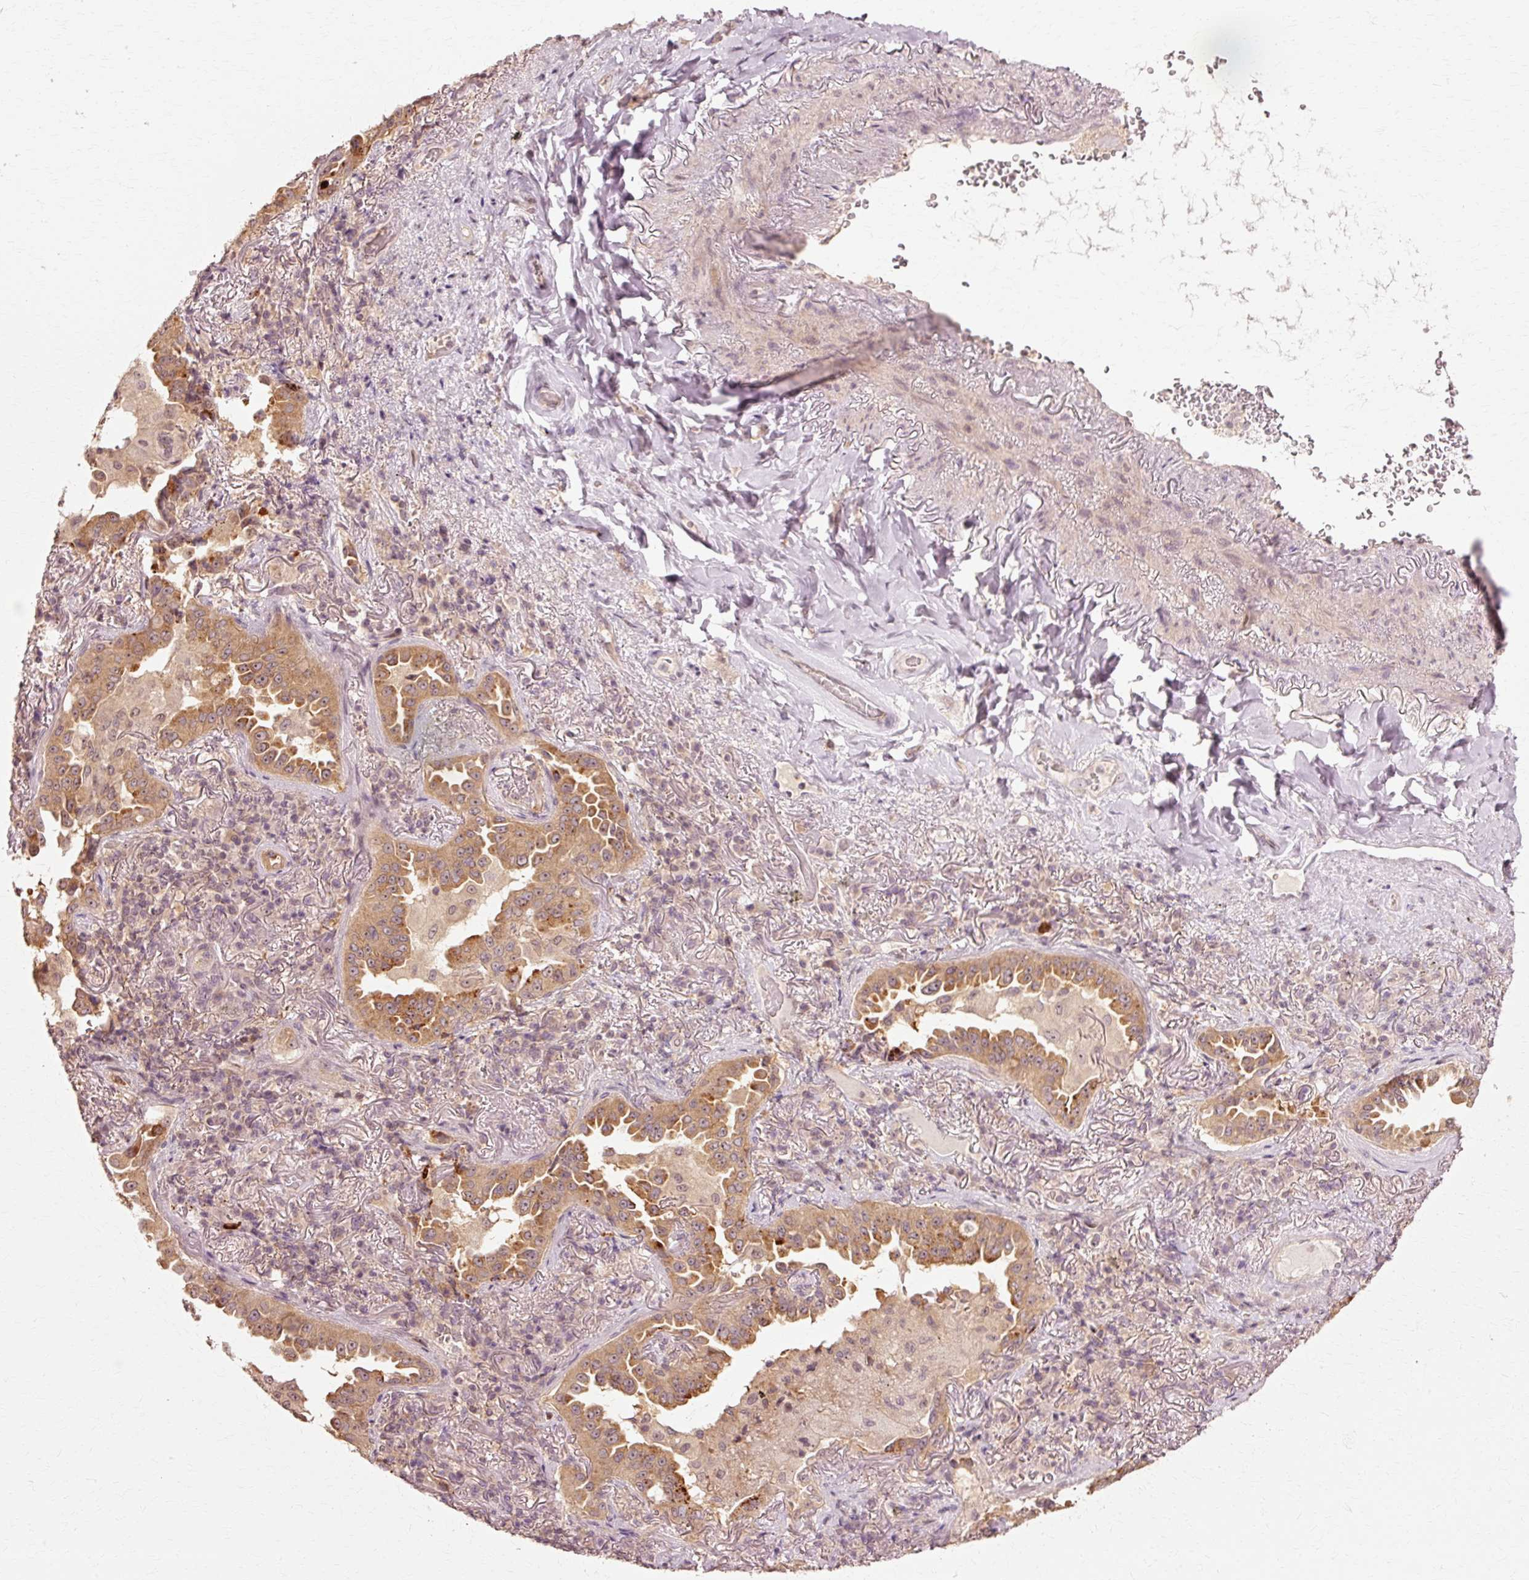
{"staining": {"intensity": "moderate", "quantity": ">75%", "location": "cytoplasmic/membranous"}, "tissue": "lung cancer", "cell_type": "Tumor cells", "image_type": "cancer", "snomed": [{"axis": "morphology", "description": "Adenocarcinoma, NOS"}, {"axis": "topography", "description": "Lung"}], "caption": "DAB immunohistochemical staining of human lung cancer (adenocarcinoma) displays moderate cytoplasmic/membranous protein staining in approximately >75% of tumor cells.", "gene": "RGPD5", "patient": {"sex": "female", "age": 69}}